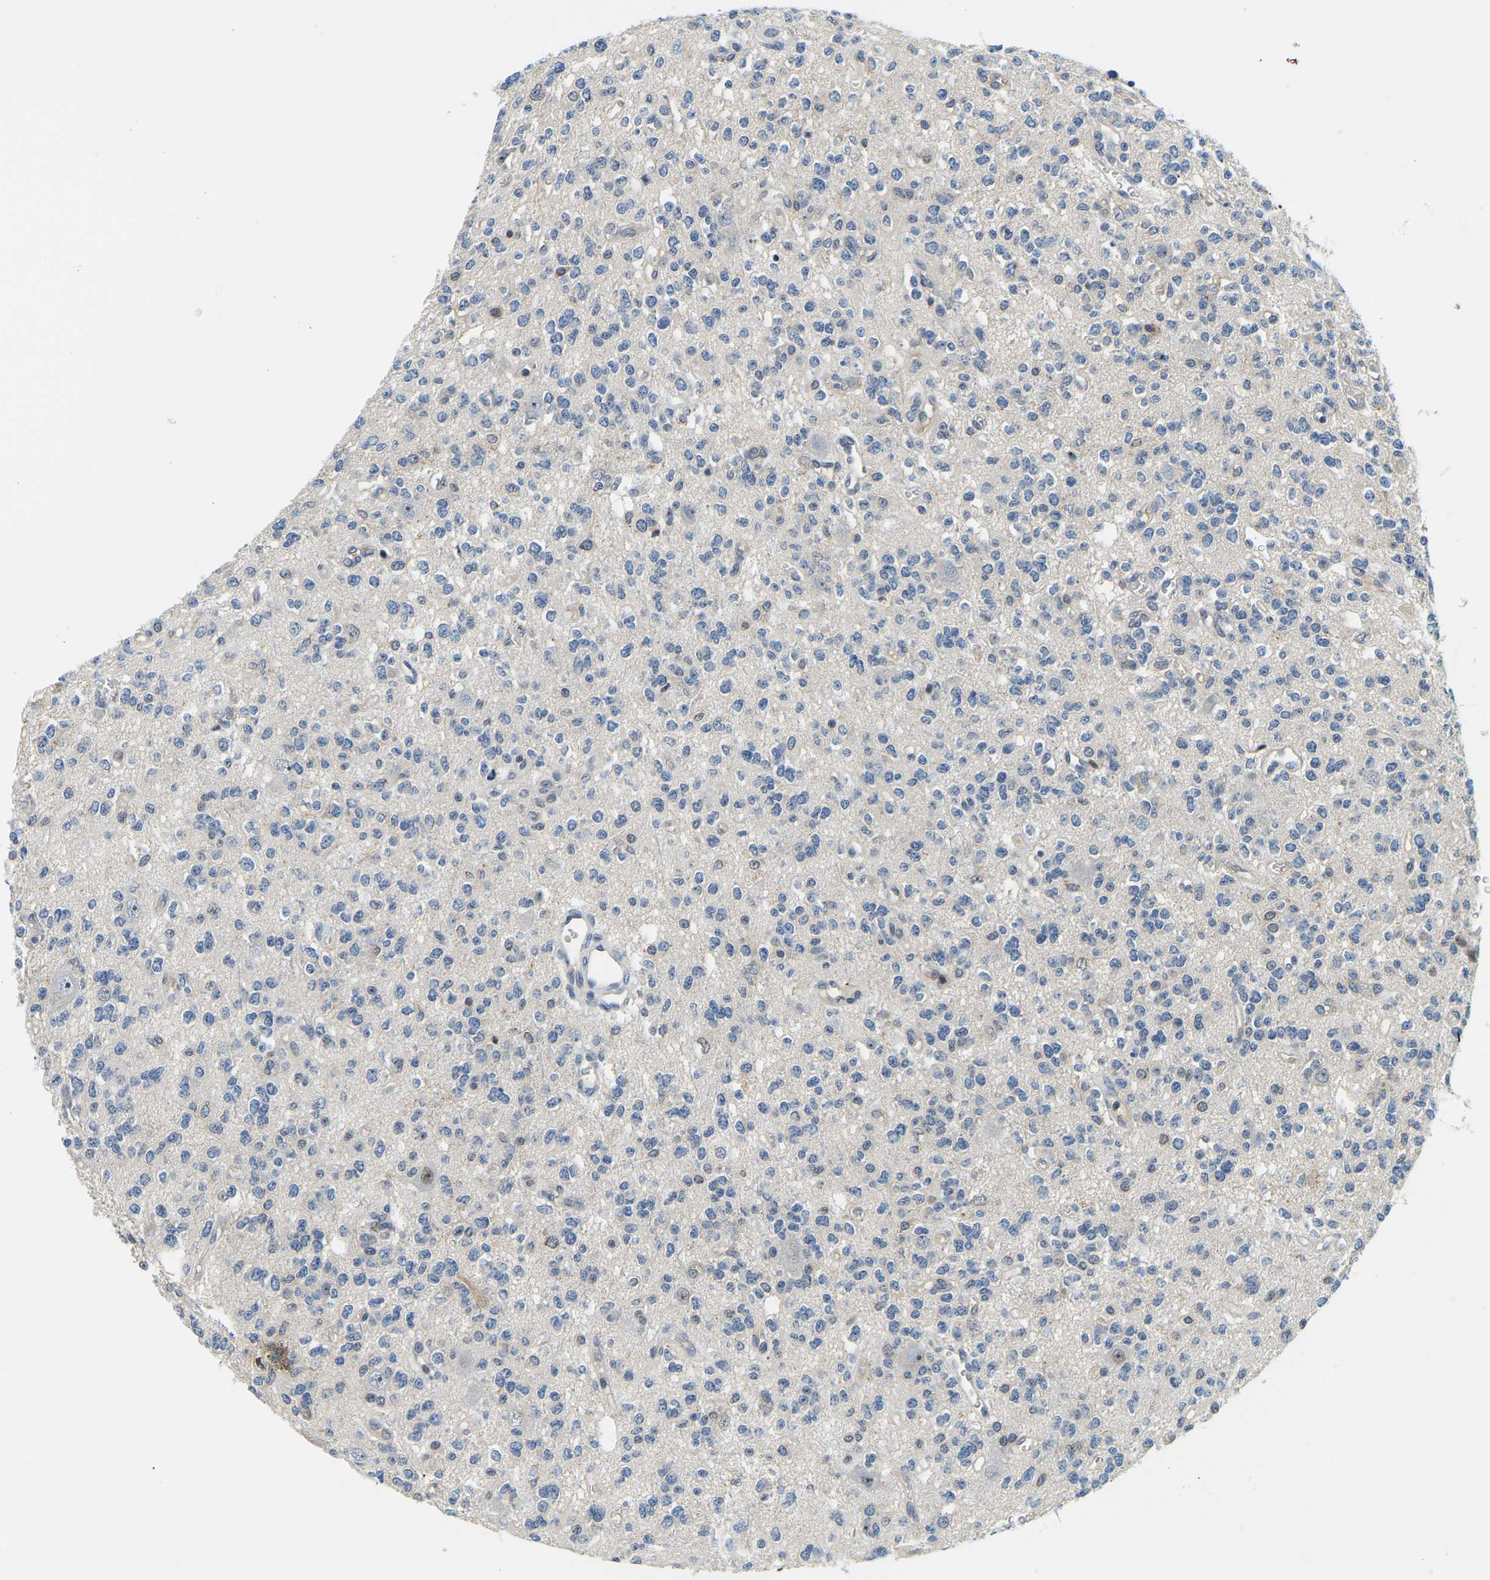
{"staining": {"intensity": "negative", "quantity": "none", "location": "none"}, "tissue": "glioma", "cell_type": "Tumor cells", "image_type": "cancer", "snomed": [{"axis": "morphology", "description": "Glioma, malignant, Low grade"}, {"axis": "topography", "description": "Brain"}], "caption": "This is an immunohistochemistry micrograph of human low-grade glioma (malignant). There is no positivity in tumor cells.", "gene": "RRP1", "patient": {"sex": "male", "age": 38}}